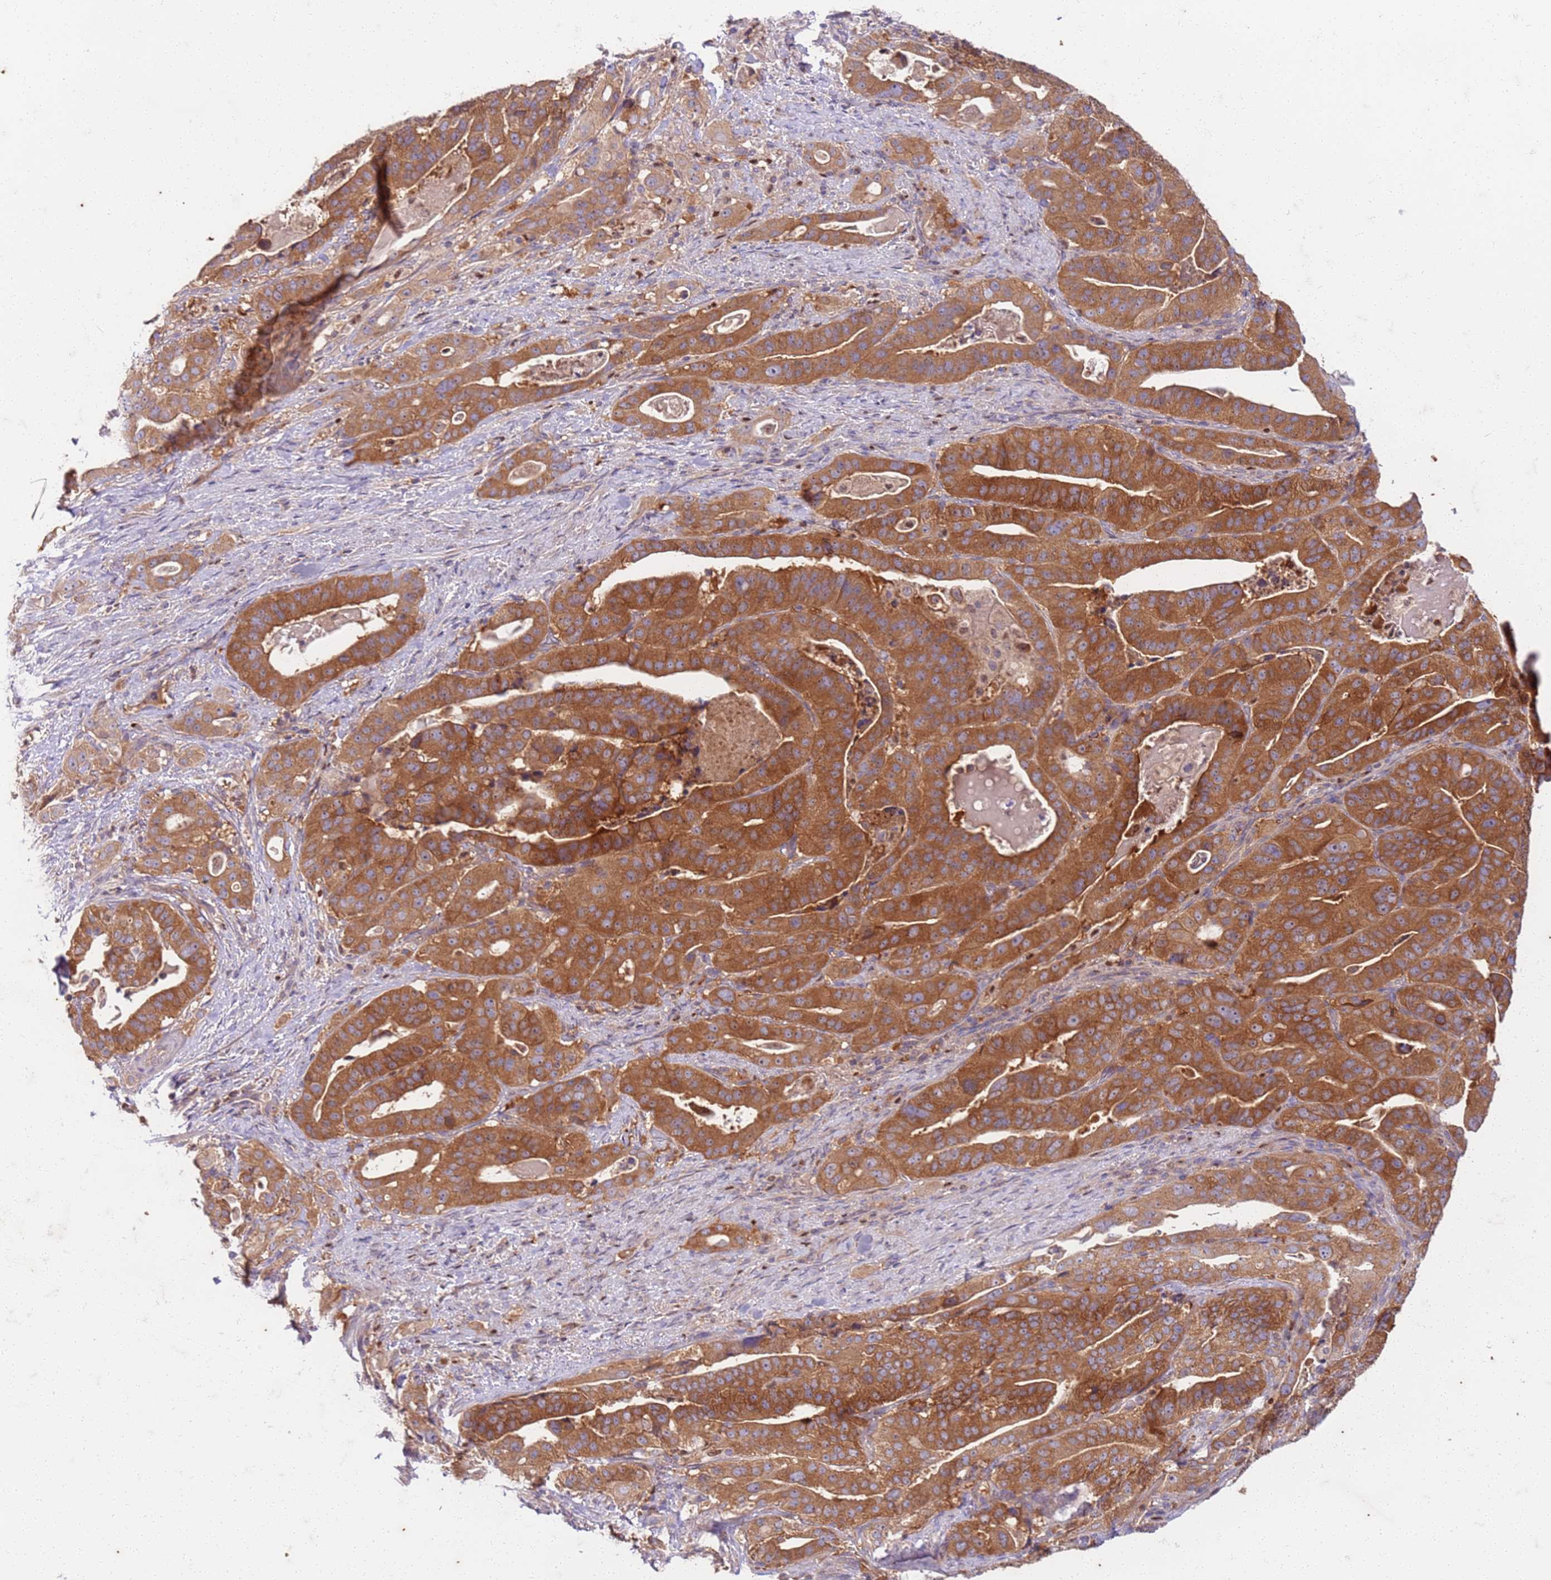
{"staining": {"intensity": "strong", "quantity": ">75%", "location": "cytoplasmic/membranous"}, "tissue": "stomach cancer", "cell_type": "Tumor cells", "image_type": "cancer", "snomed": [{"axis": "morphology", "description": "Adenocarcinoma, NOS"}, {"axis": "topography", "description": "Stomach"}], "caption": "The image shows a brown stain indicating the presence of a protein in the cytoplasmic/membranous of tumor cells in stomach adenocarcinoma.", "gene": "OSBP", "patient": {"sex": "male", "age": 48}}